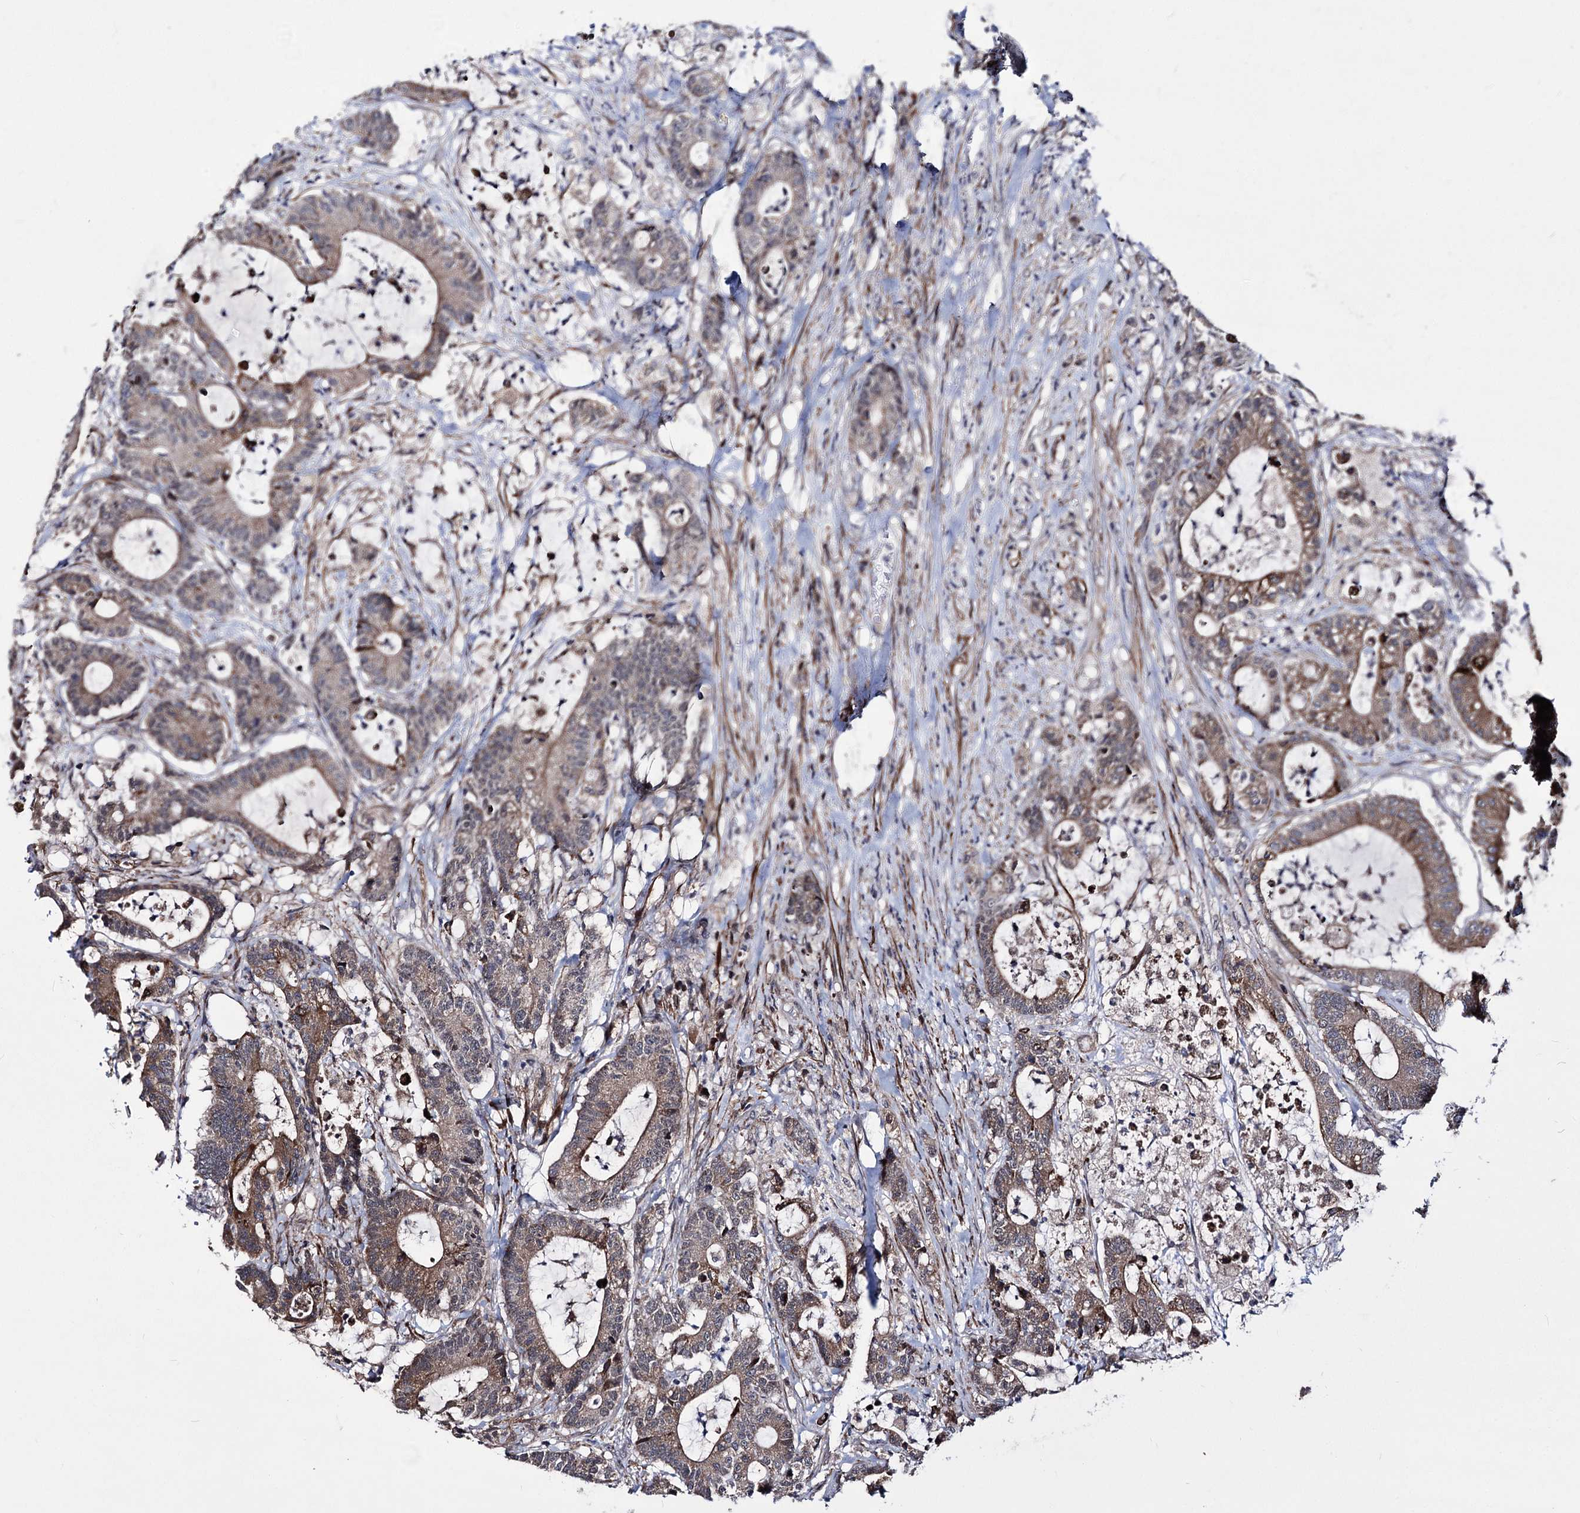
{"staining": {"intensity": "moderate", "quantity": ">75%", "location": "cytoplasmic/membranous"}, "tissue": "colorectal cancer", "cell_type": "Tumor cells", "image_type": "cancer", "snomed": [{"axis": "morphology", "description": "Adenocarcinoma, NOS"}, {"axis": "topography", "description": "Colon"}], "caption": "This micrograph displays colorectal adenocarcinoma stained with immunohistochemistry to label a protein in brown. The cytoplasmic/membranous of tumor cells show moderate positivity for the protein. Nuclei are counter-stained blue.", "gene": "PPRC1", "patient": {"sex": "female", "age": 84}}